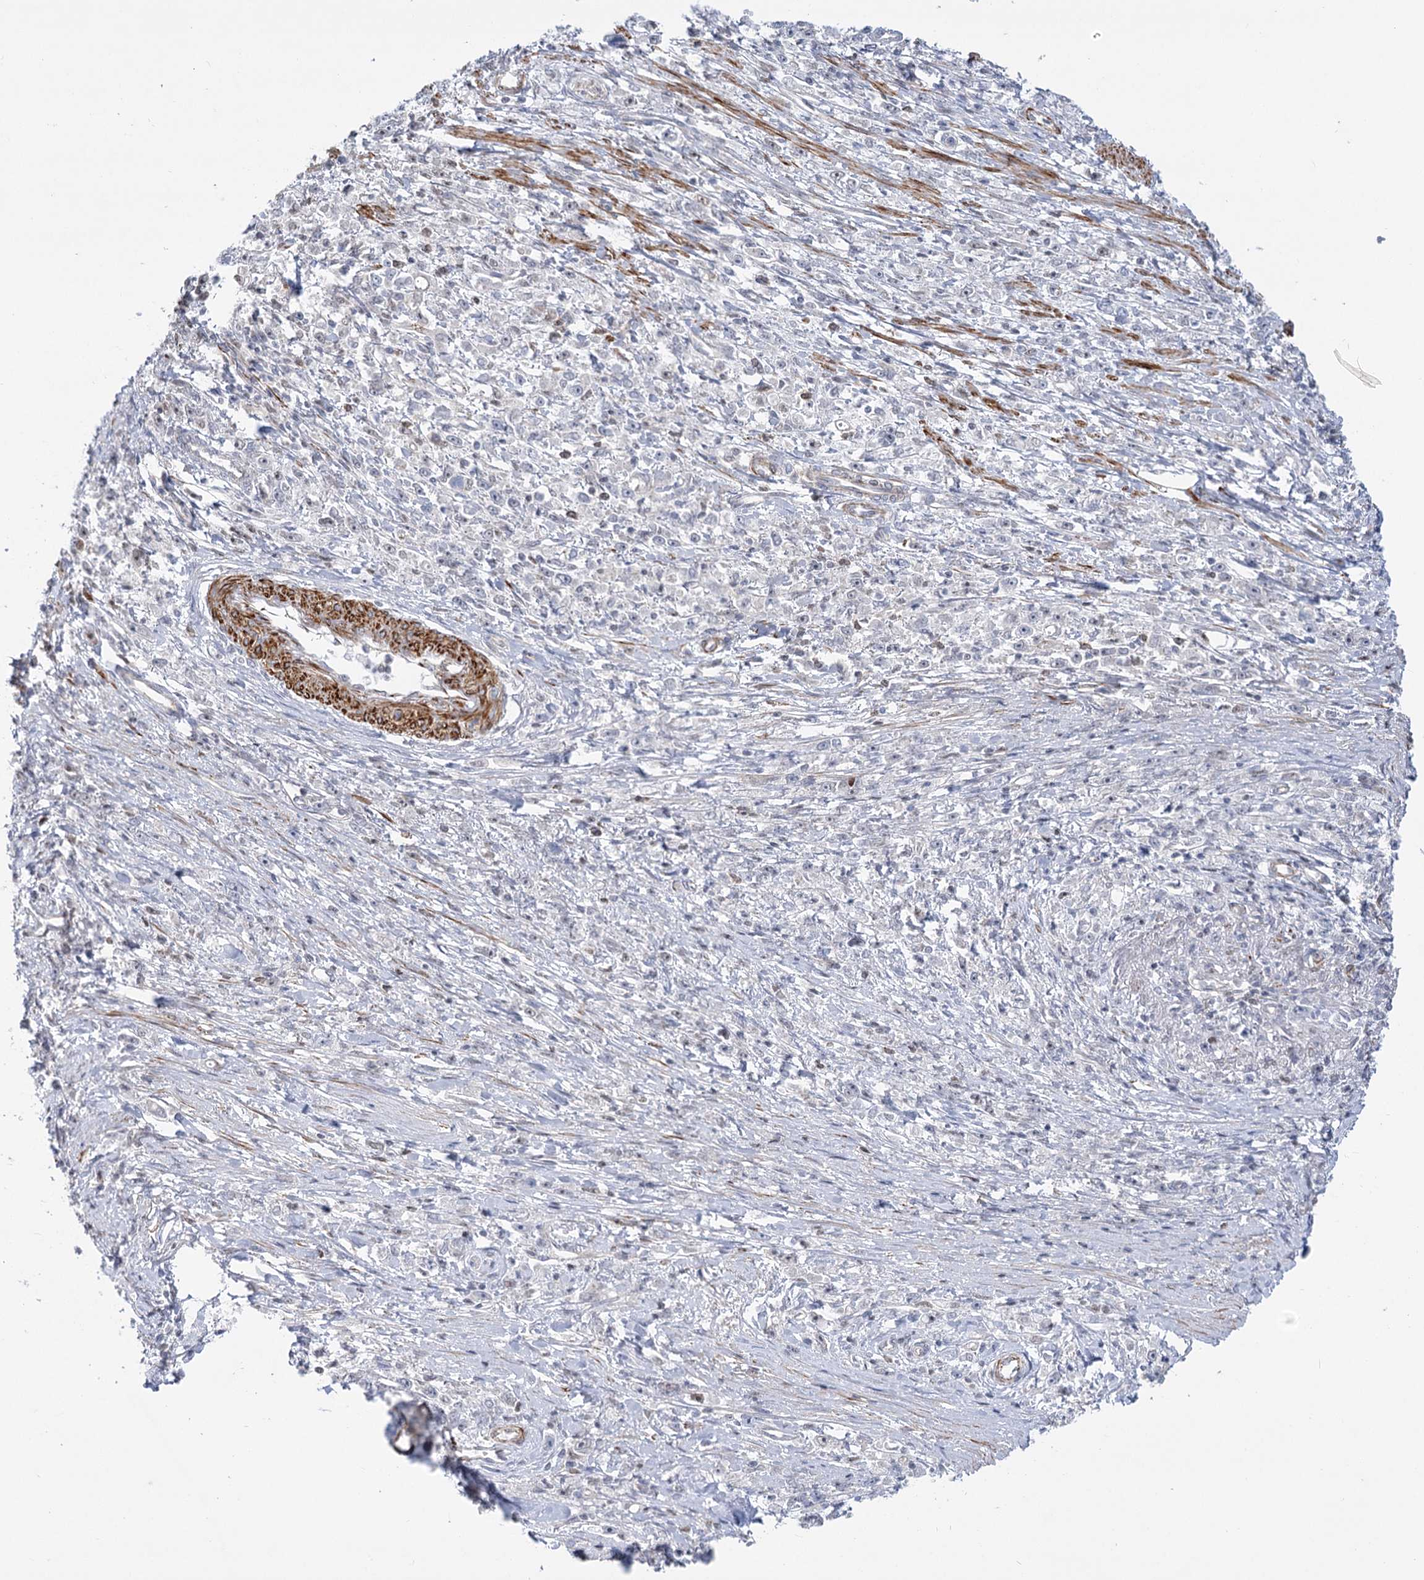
{"staining": {"intensity": "negative", "quantity": "none", "location": "none"}, "tissue": "stomach cancer", "cell_type": "Tumor cells", "image_type": "cancer", "snomed": [{"axis": "morphology", "description": "Adenocarcinoma, NOS"}, {"axis": "topography", "description": "Stomach"}], "caption": "Human stomach cancer stained for a protein using immunohistochemistry reveals no positivity in tumor cells.", "gene": "ARSI", "patient": {"sex": "female", "age": 59}}